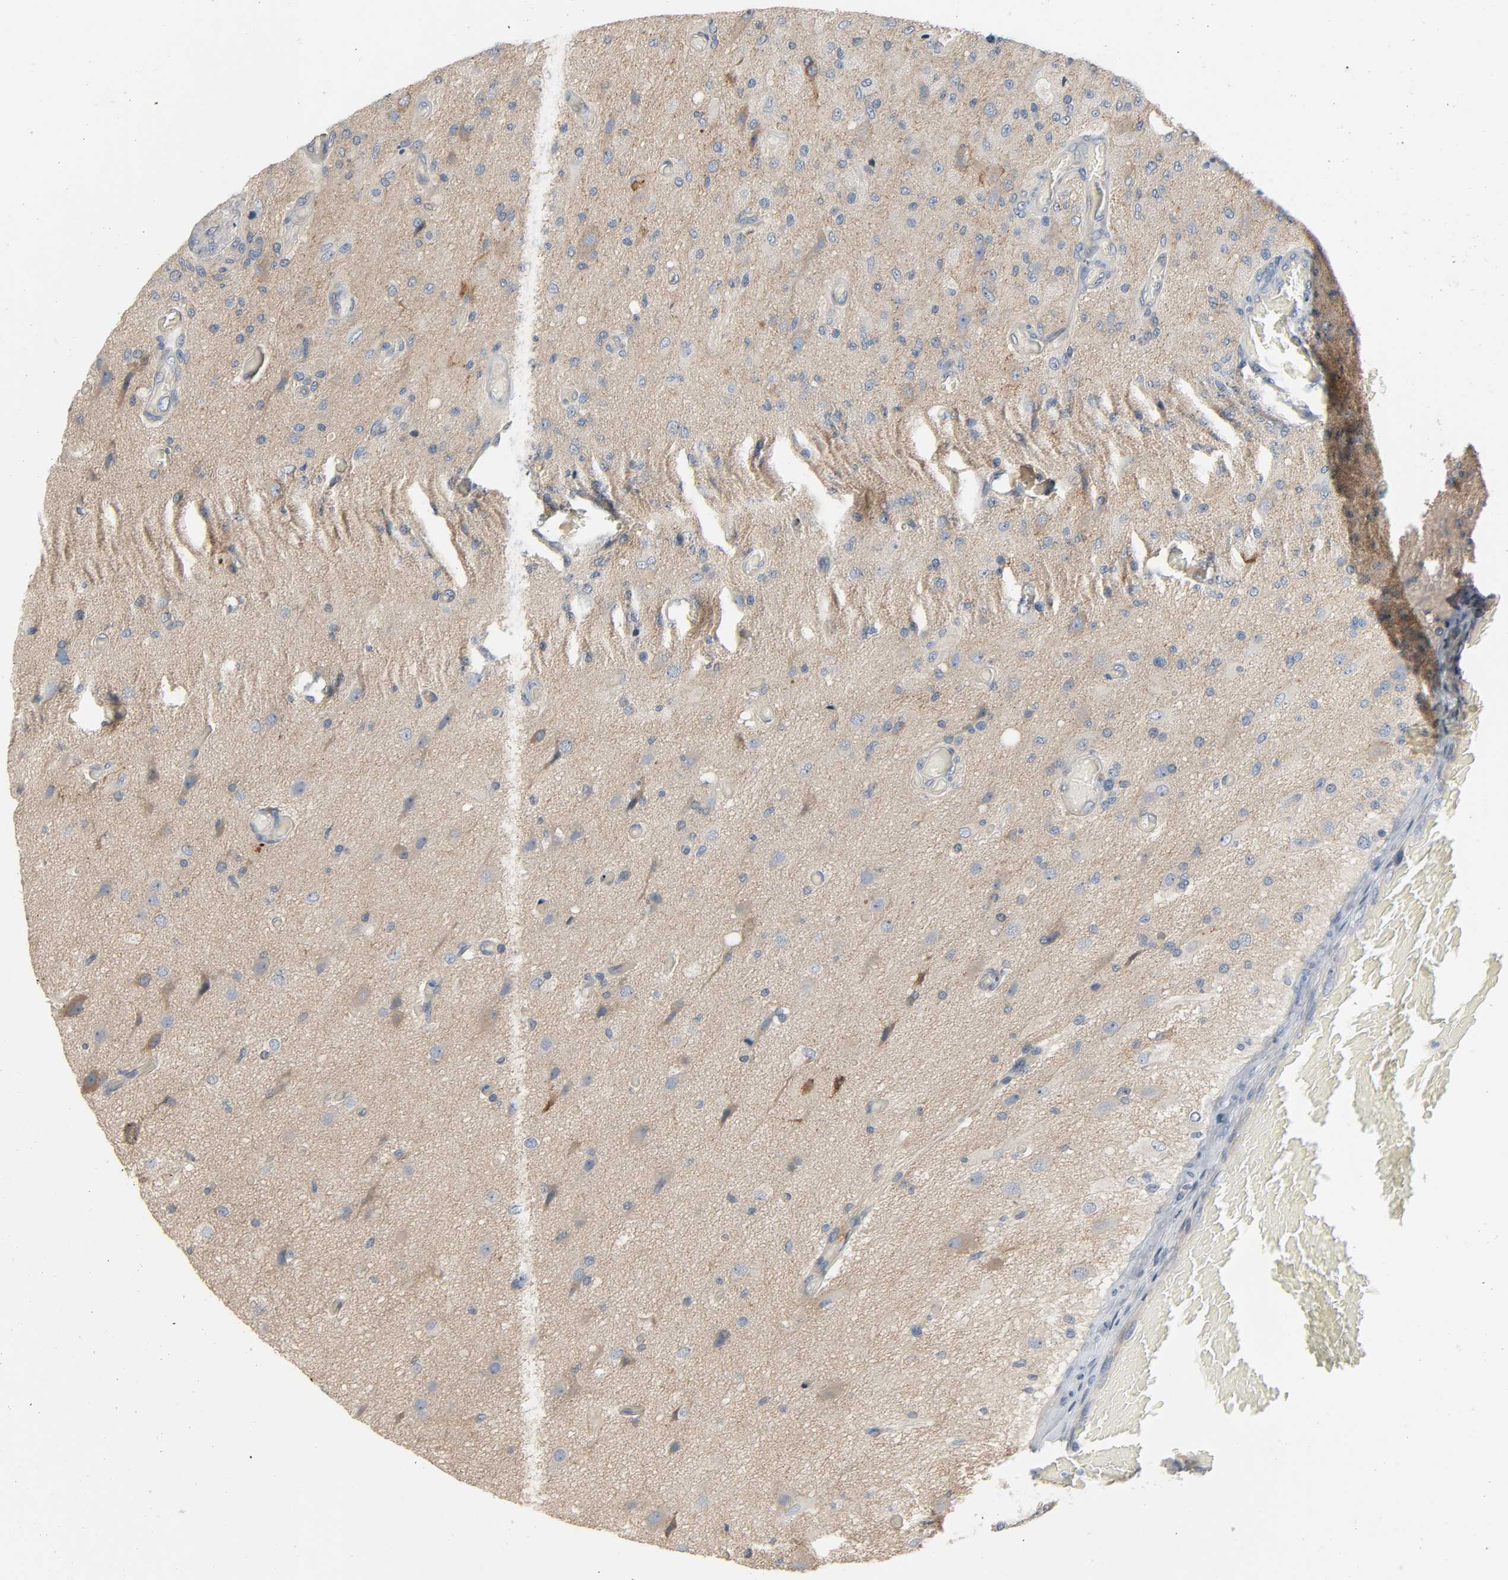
{"staining": {"intensity": "moderate", "quantity": "<25%", "location": "cytoplasmic/membranous"}, "tissue": "glioma", "cell_type": "Tumor cells", "image_type": "cancer", "snomed": [{"axis": "morphology", "description": "Normal tissue, NOS"}, {"axis": "morphology", "description": "Glioma, malignant, High grade"}, {"axis": "topography", "description": "Cerebral cortex"}], "caption": "Protein staining by immunohistochemistry reveals moderate cytoplasmic/membranous positivity in about <25% of tumor cells in malignant high-grade glioma.", "gene": "LIMCH1", "patient": {"sex": "male", "age": 77}}